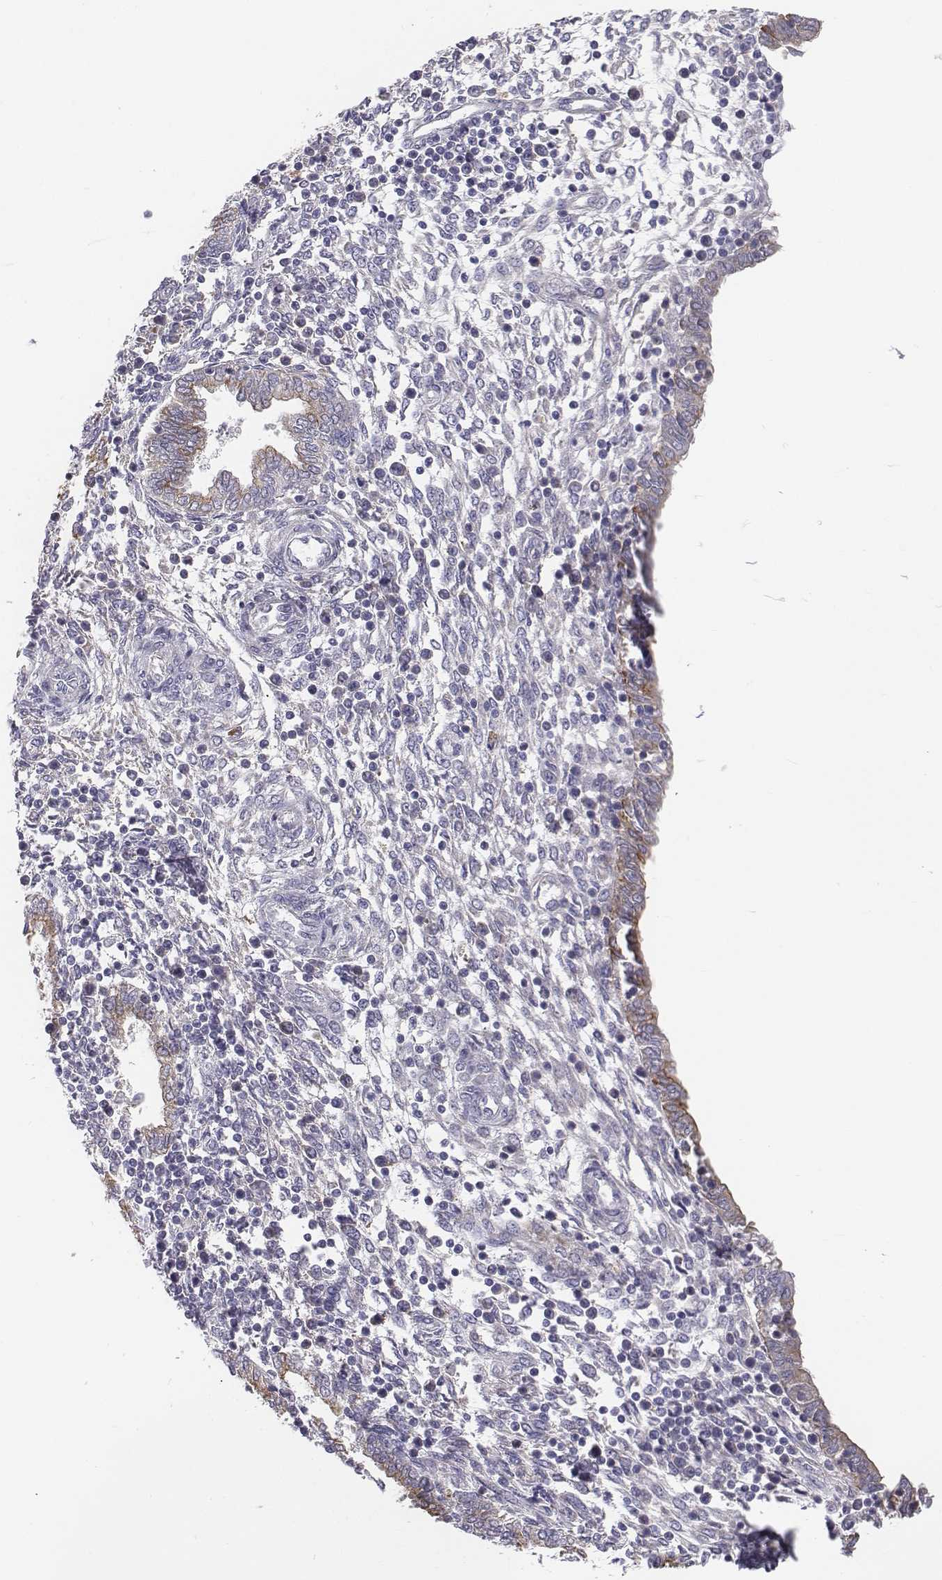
{"staining": {"intensity": "negative", "quantity": "none", "location": "none"}, "tissue": "endometrium", "cell_type": "Cells in endometrial stroma", "image_type": "normal", "snomed": [{"axis": "morphology", "description": "Normal tissue, NOS"}, {"axis": "topography", "description": "Endometrium"}], "caption": "IHC image of normal endometrium: human endometrium stained with DAB displays no significant protein positivity in cells in endometrial stroma. Brightfield microscopy of immunohistochemistry stained with DAB (3,3'-diaminobenzidine) (brown) and hematoxylin (blue), captured at high magnification.", "gene": "CHST14", "patient": {"sex": "female", "age": 42}}